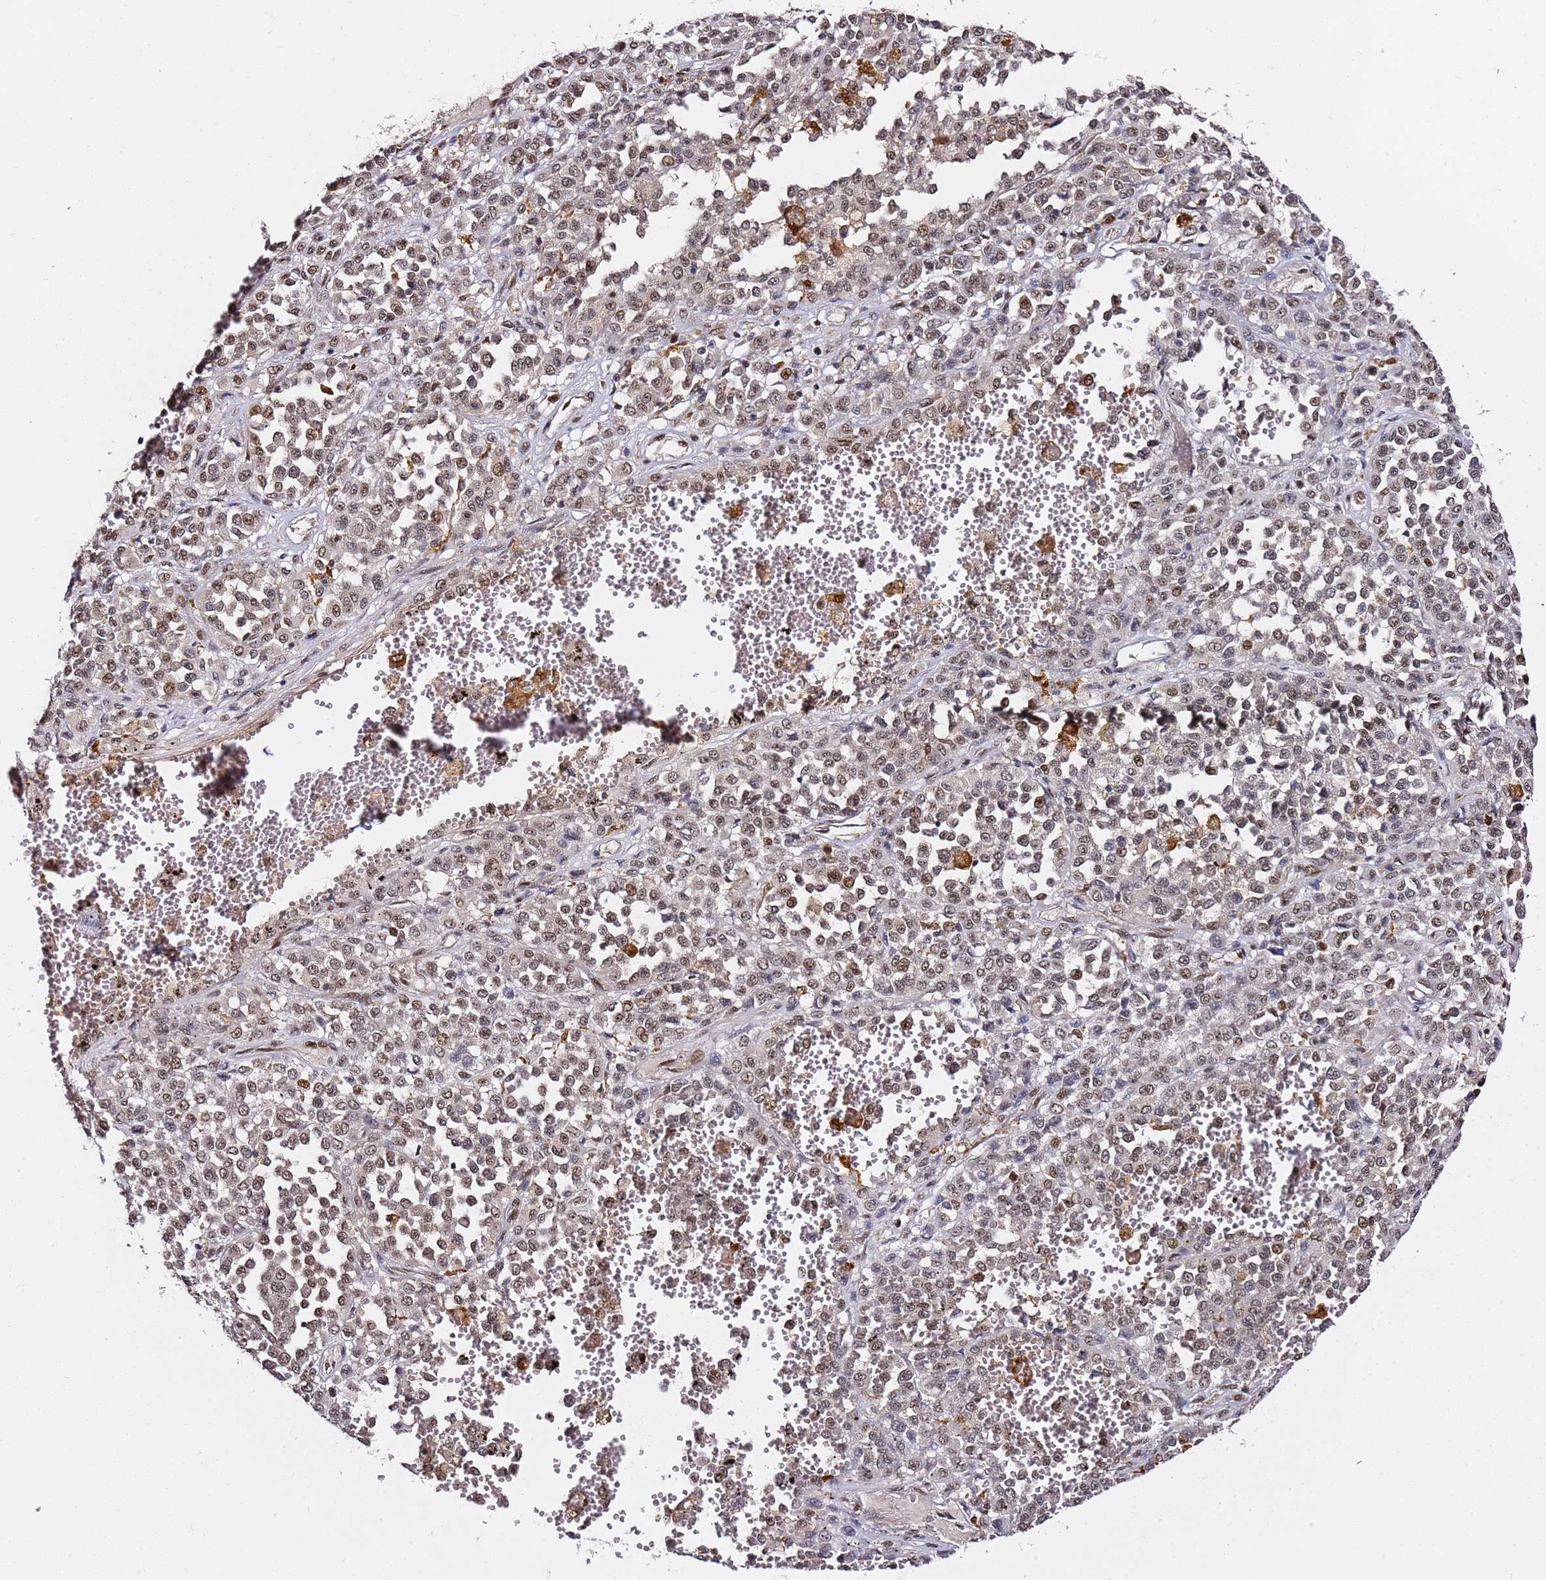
{"staining": {"intensity": "moderate", "quantity": ">75%", "location": "nuclear"}, "tissue": "melanoma", "cell_type": "Tumor cells", "image_type": "cancer", "snomed": [{"axis": "morphology", "description": "Malignant melanoma, Metastatic site"}, {"axis": "topography", "description": "Pancreas"}], "caption": "Protein expression by immunohistochemistry shows moderate nuclear staining in approximately >75% of tumor cells in melanoma.", "gene": "RGS18", "patient": {"sex": "female", "age": 30}}